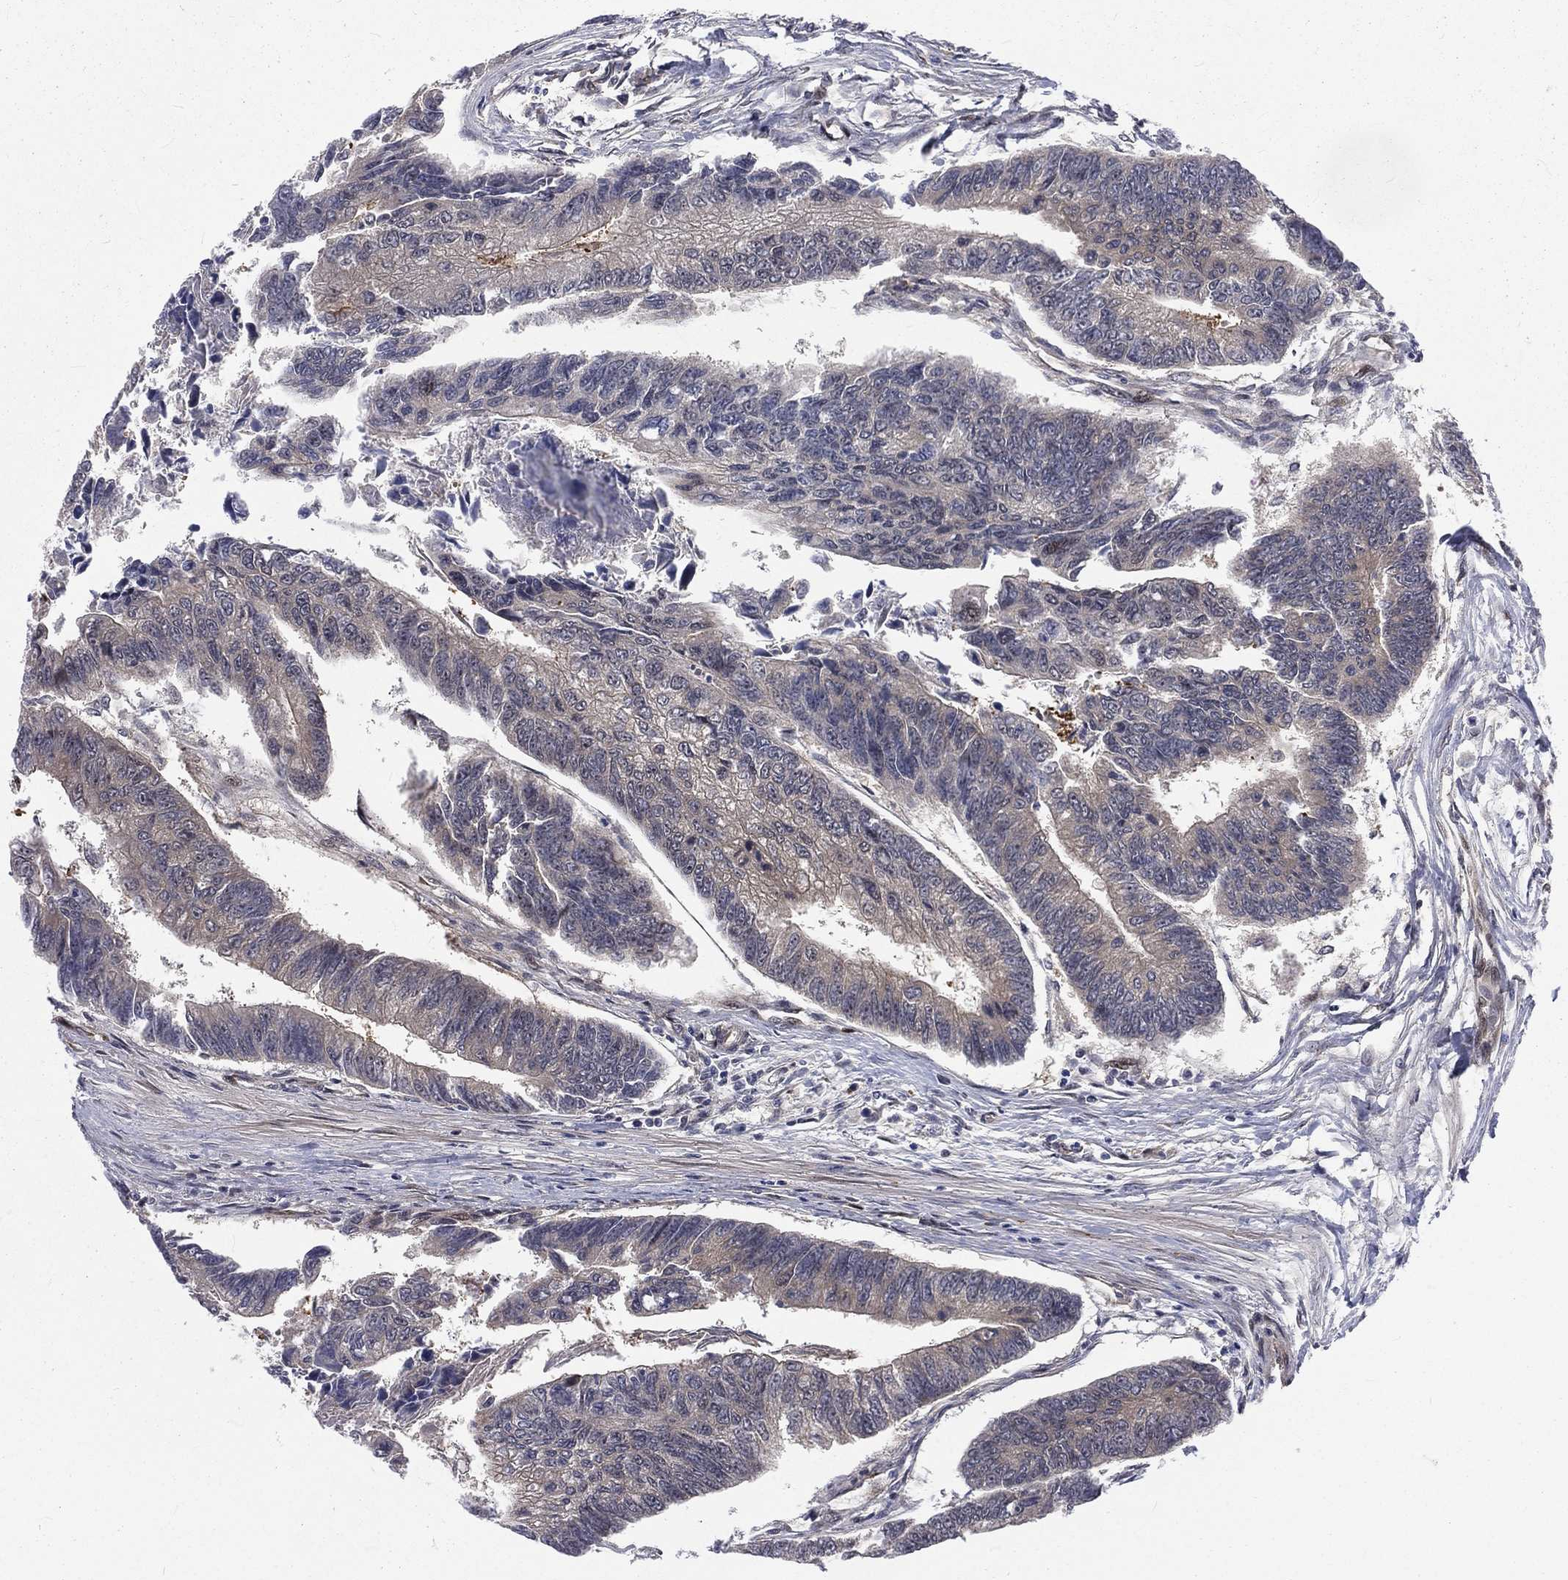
{"staining": {"intensity": "negative", "quantity": "none", "location": "none"}, "tissue": "colorectal cancer", "cell_type": "Tumor cells", "image_type": "cancer", "snomed": [{"axis": "morphology", "description": "Adenocarcinoma, NOS"}, {"axis": "topography", "description": "Colon"}], "caption": "An immunohistochemistry (IHC) histopathology image of adenocarcinoma (colorectal) is shown. There is no staining in tumor cells of adenocarcinoma (colorectal).", "gene": "ARL3", "patient": {"sex": "female", "age": 65}}